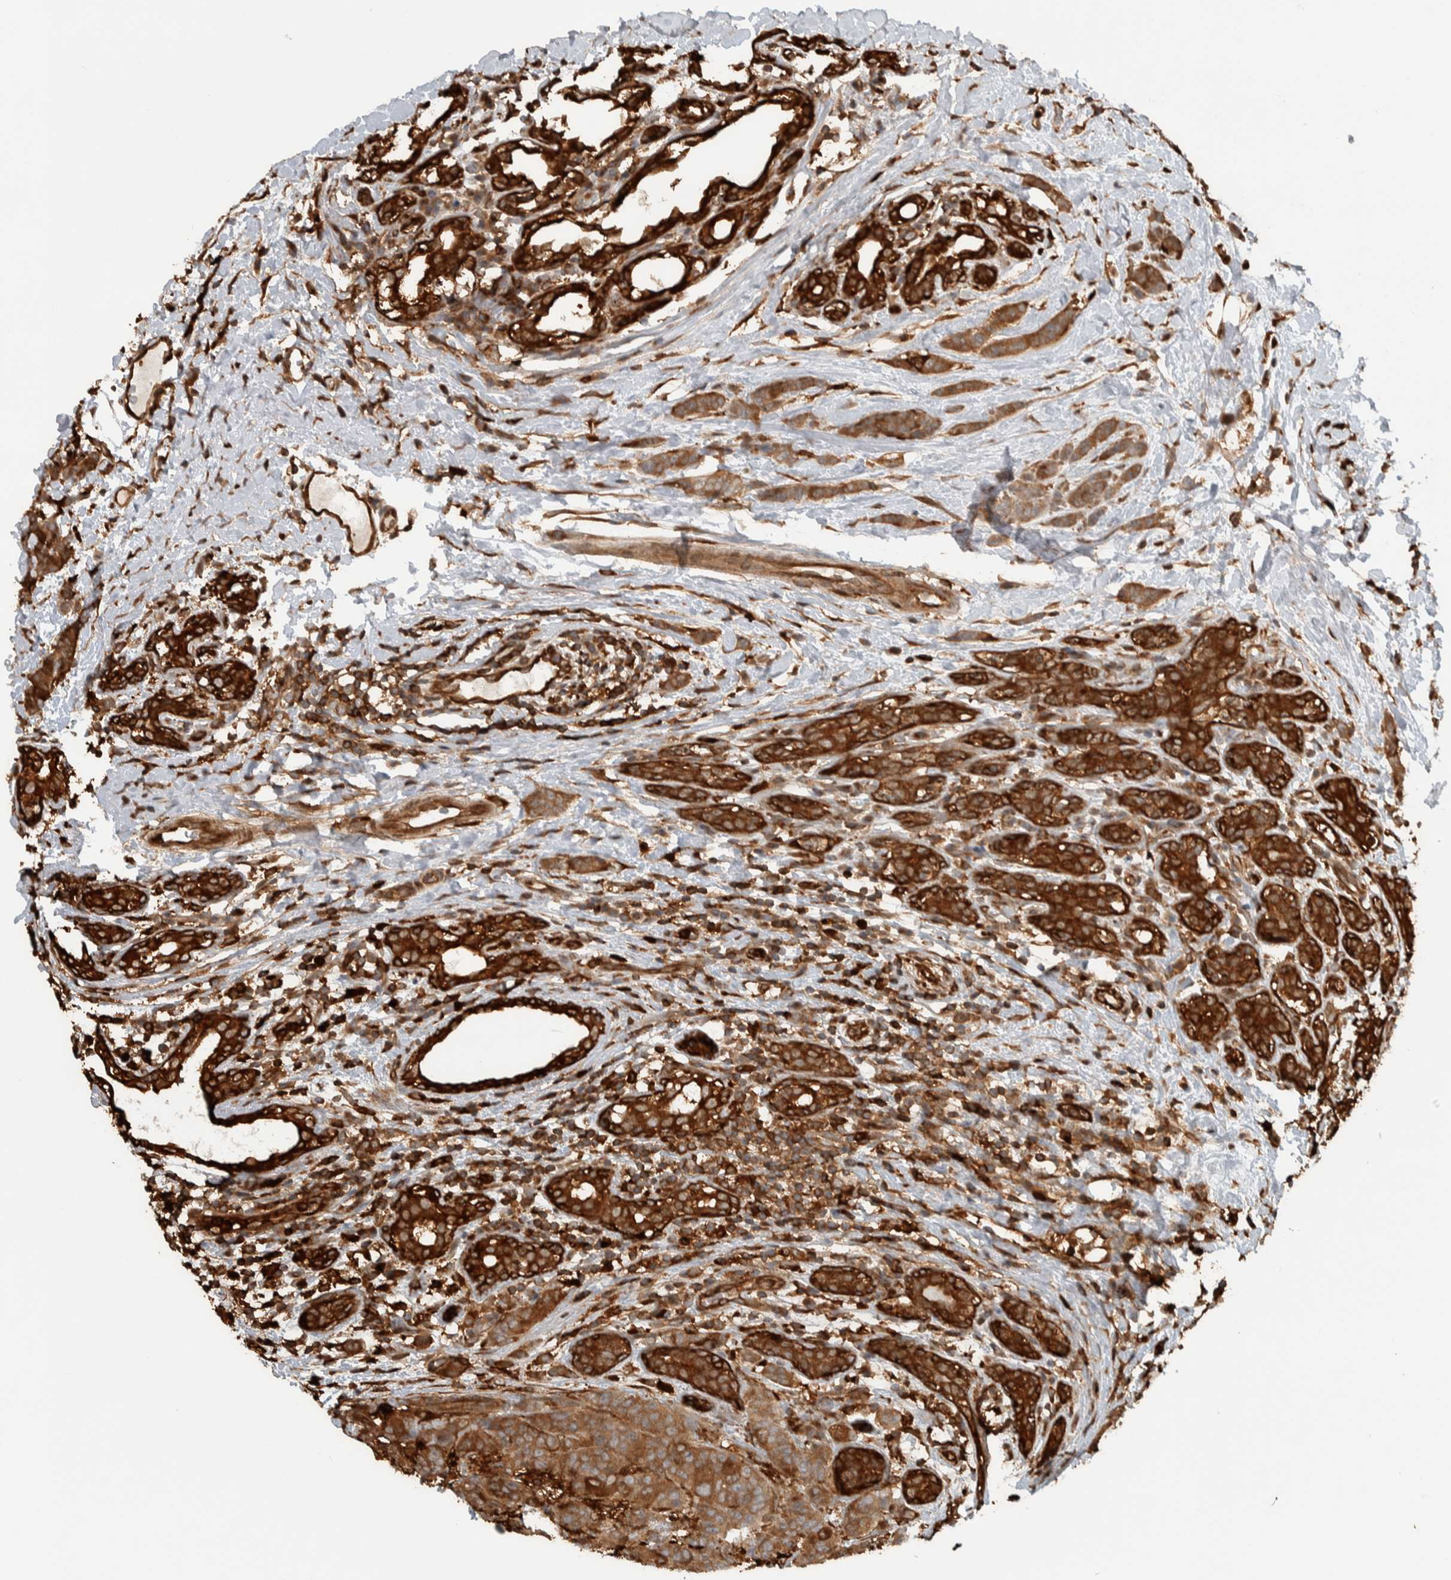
{"staining": {"intensity": "strong", "quantity": ">75%", "location": "cytoplasmic/membranous"}, "tissue": "breast cancer", "cell_type": "Tumor cells", "image_type": "cancer", "snomed": [{"axis": "morphology", "description": "Normal tissue, NOS"}, {"axis": "morphology", "description": "Duct carcinoma"}, {"axis": "topography", "description": "Breast"}], "caption": "Immunohistochemistry photomicrograph of neoplastic tissue: human invasive ductal carcinoma (breast) stained using immunohistochemistry reveals high levels of strong protein expression localized specifically in the cytoplasmic/membranous of tumor cells, appearing as a cytoplasmic/membranous brown color.", "gene": "CNTROB", "patient": {"sex": "female", "age": 40}}